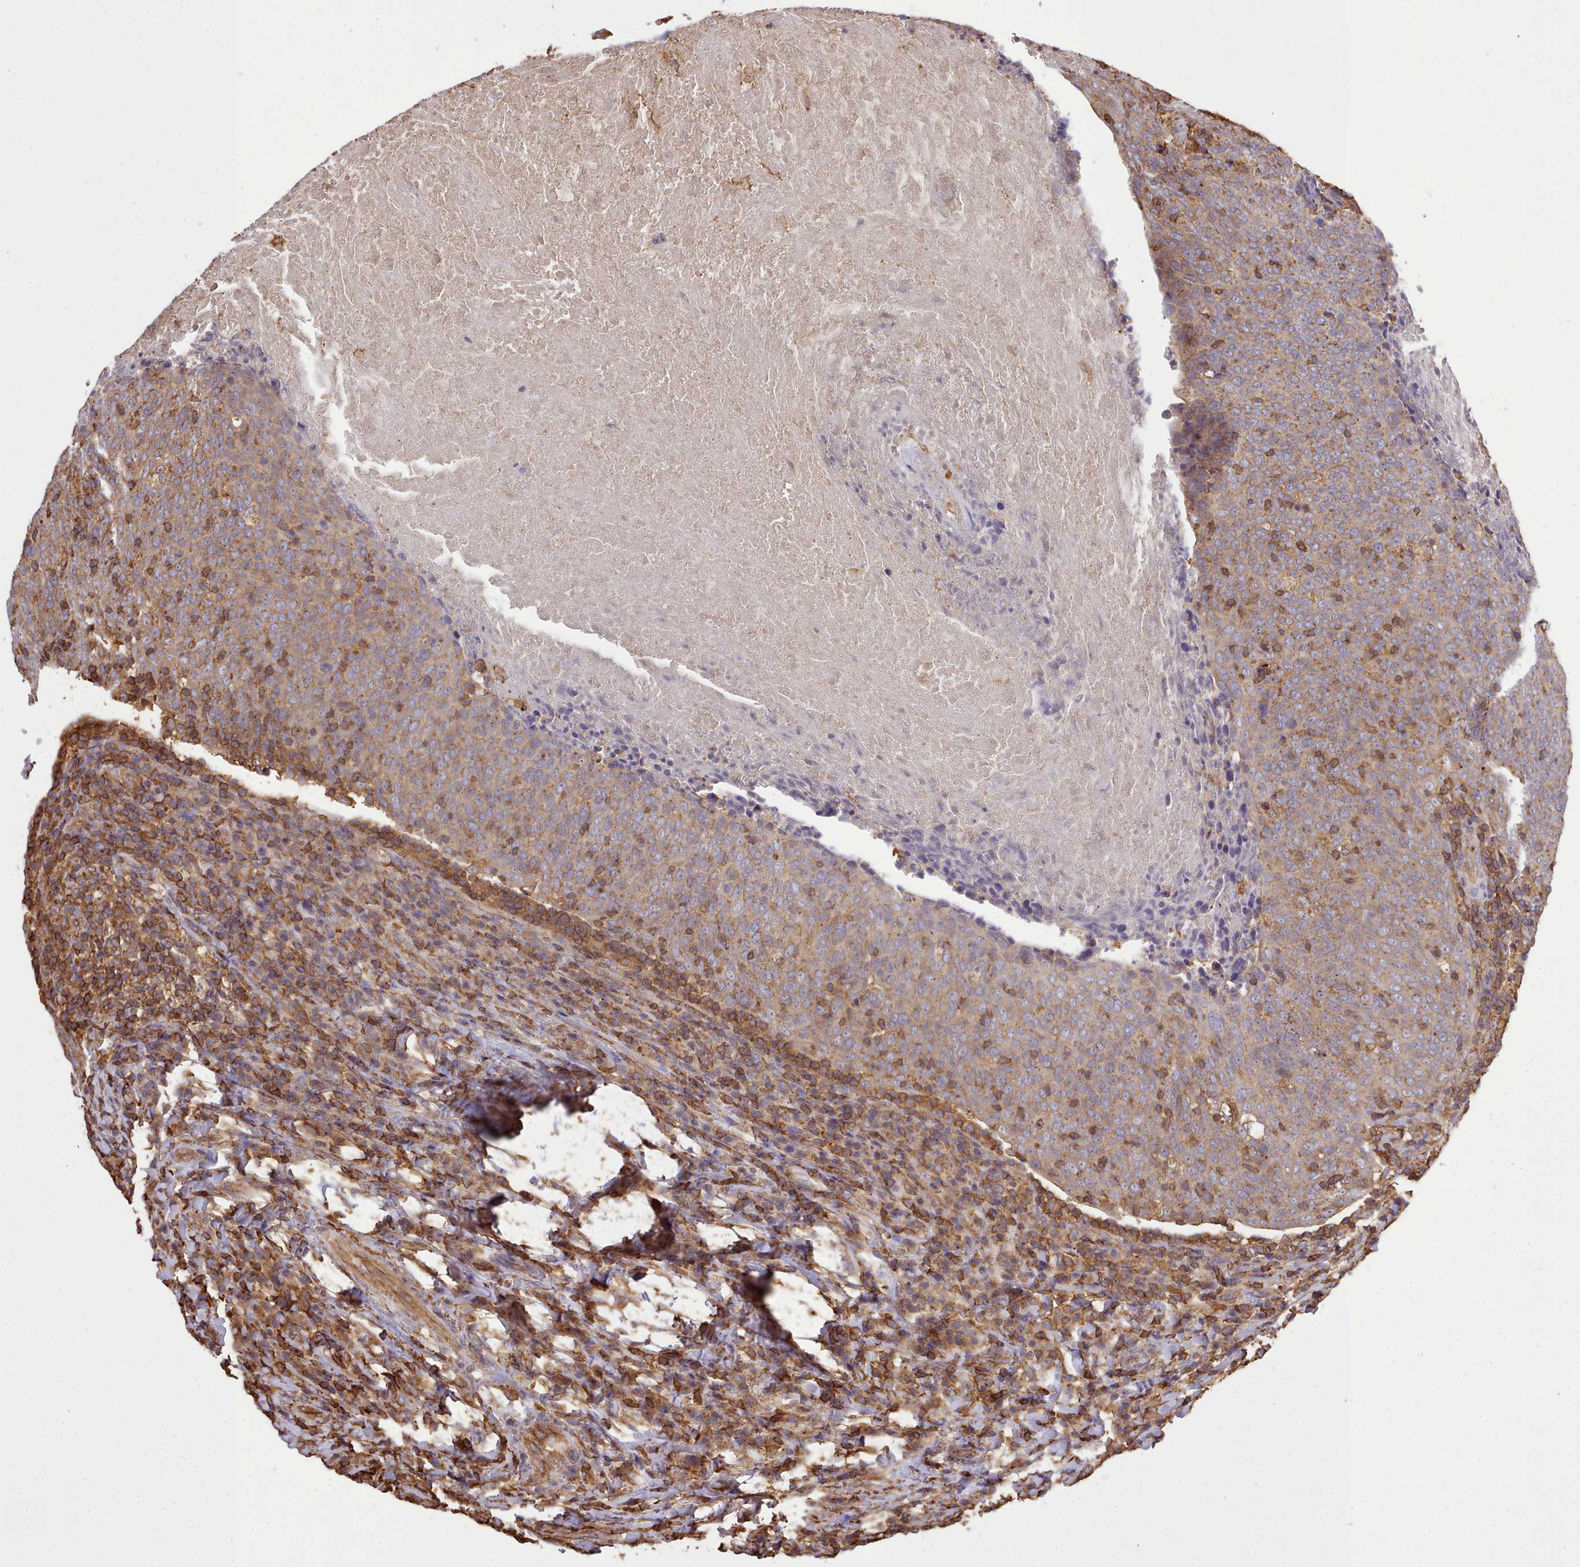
{"staining": {"intensity": "moderate", "quantity": ">75%", "location": "cytoplasmic/membranous"}, "tissue": "head and neck cancer", "cell_type": "Tumor cells", "image_type": "cancer", "snomed": [{"axis": "morphology", "description": "Squamous cell carcinoma, NOS"}, {"axis": "morphology", "description": "Squamous cell carcinoma, metastatic, NOS"}, {"axis": "topography", "description": "Lymph node"}, {"axis": "topography", "description": "Head-Neck"}], "caption": "Moderate cytoplasmic/membranous protein staining is seen in about >75% of tumor cells in head and neck cancer (squamous cell carcinoma).", "gene": "CAPZA1", "patient": {"sex": "male", "age": 62}}